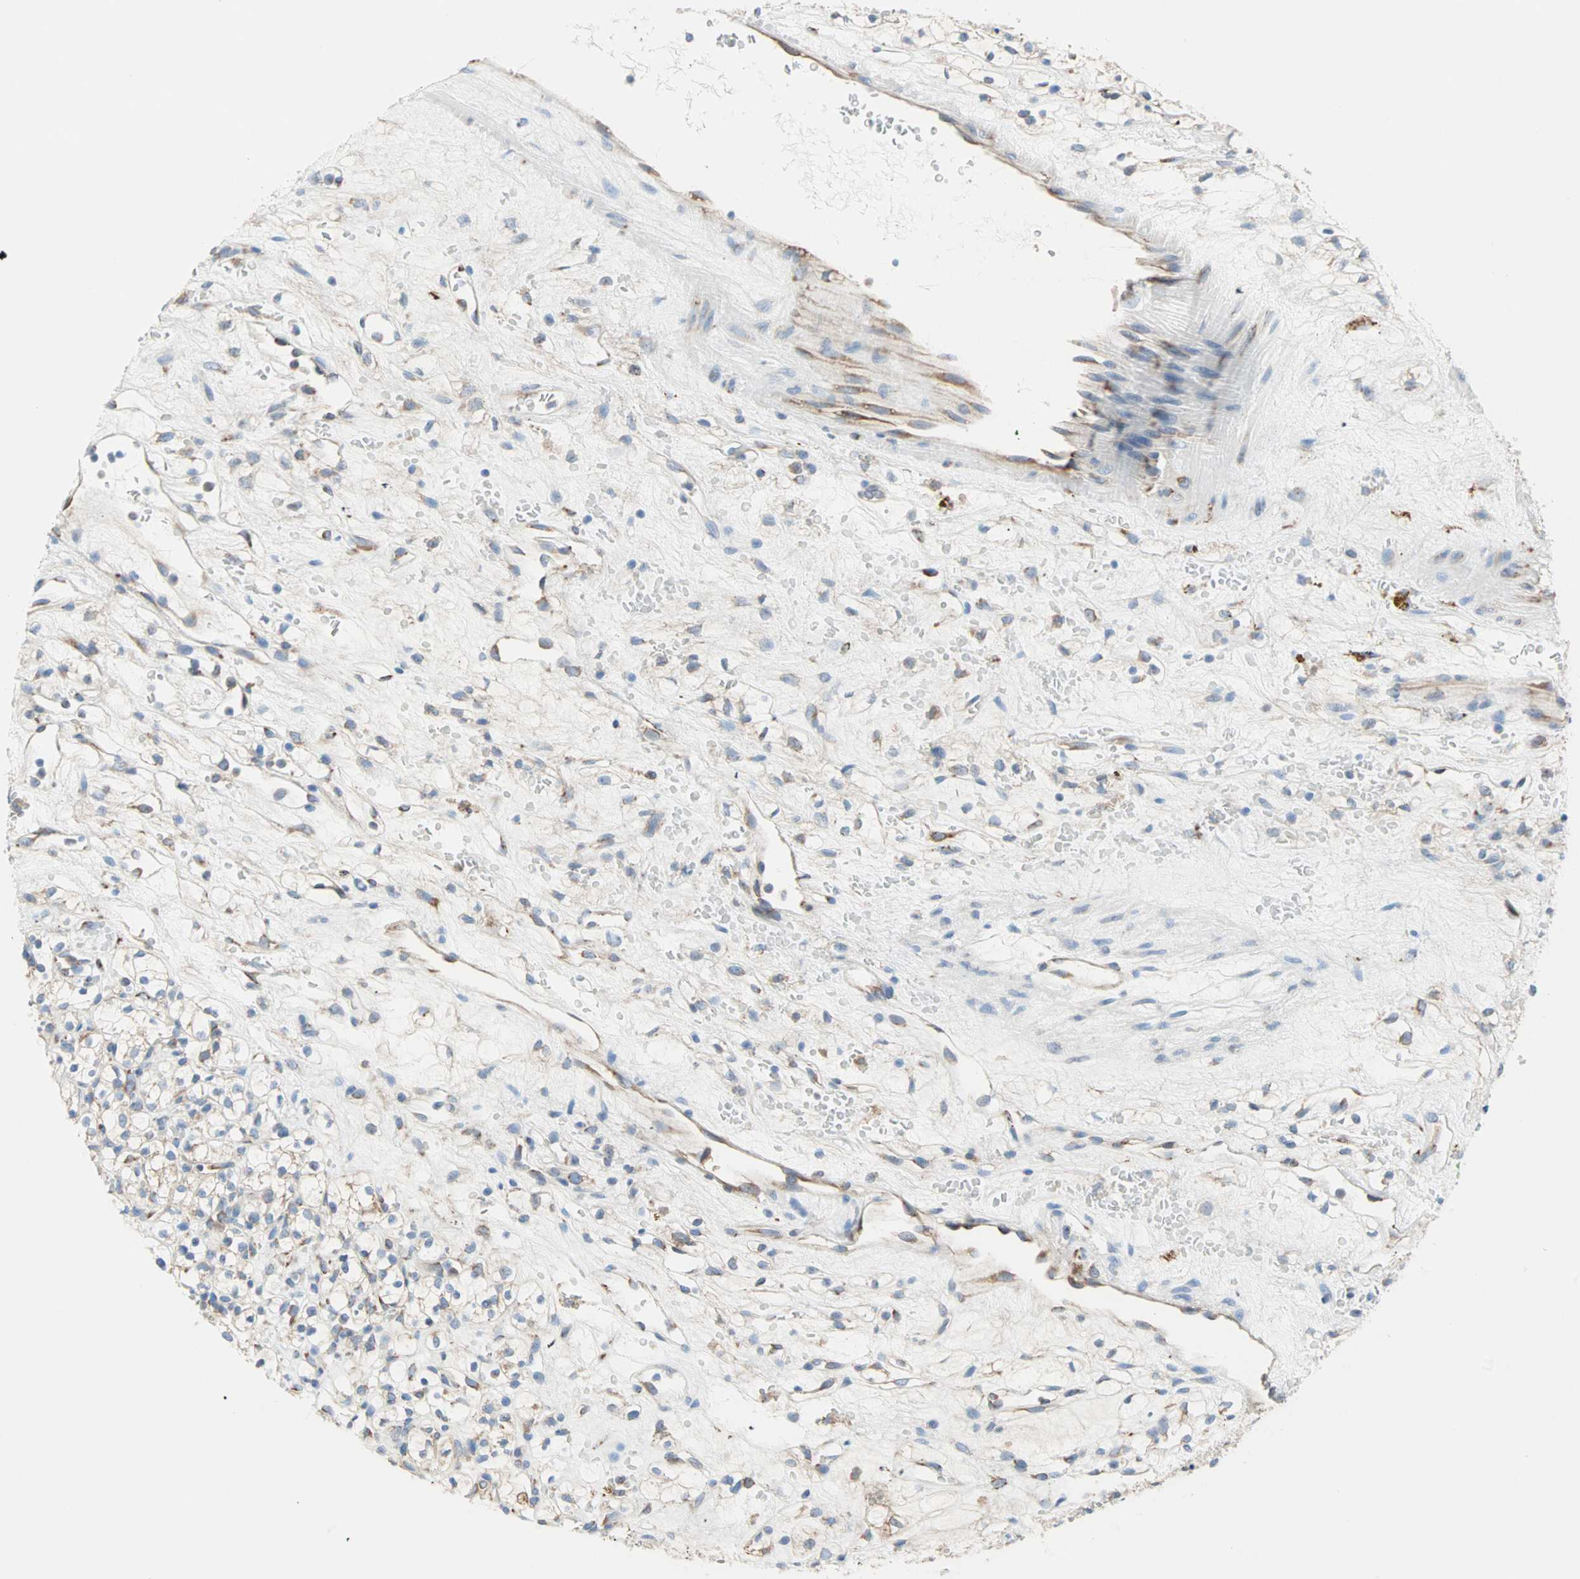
{"staining": {"intensity": "weak", "quantity": ">75%", "location": "cytoplasmic/membranous"}, "tissue": "renal cancer", "cell_type": "Tumor cells", "image_type": "cancer", "snomed": [{"axis": "morphology", "description": "Adenocarcinoma, NOS"}, {"axis": "topography", "description": "Kidney"}], "caption": "Immunohistochemical staining of renal cancer (adenocarcinoma) shows low levels of weak cytoplasmic/membranous positivity in about >75% of tumor cells. The staining was performed using DAB, with brown indicating positive protein expression. Nuclei are stained blue with hematoxylin.", "gene": "PLCXD1", "patient": {"sex": "female", "age": 60}}